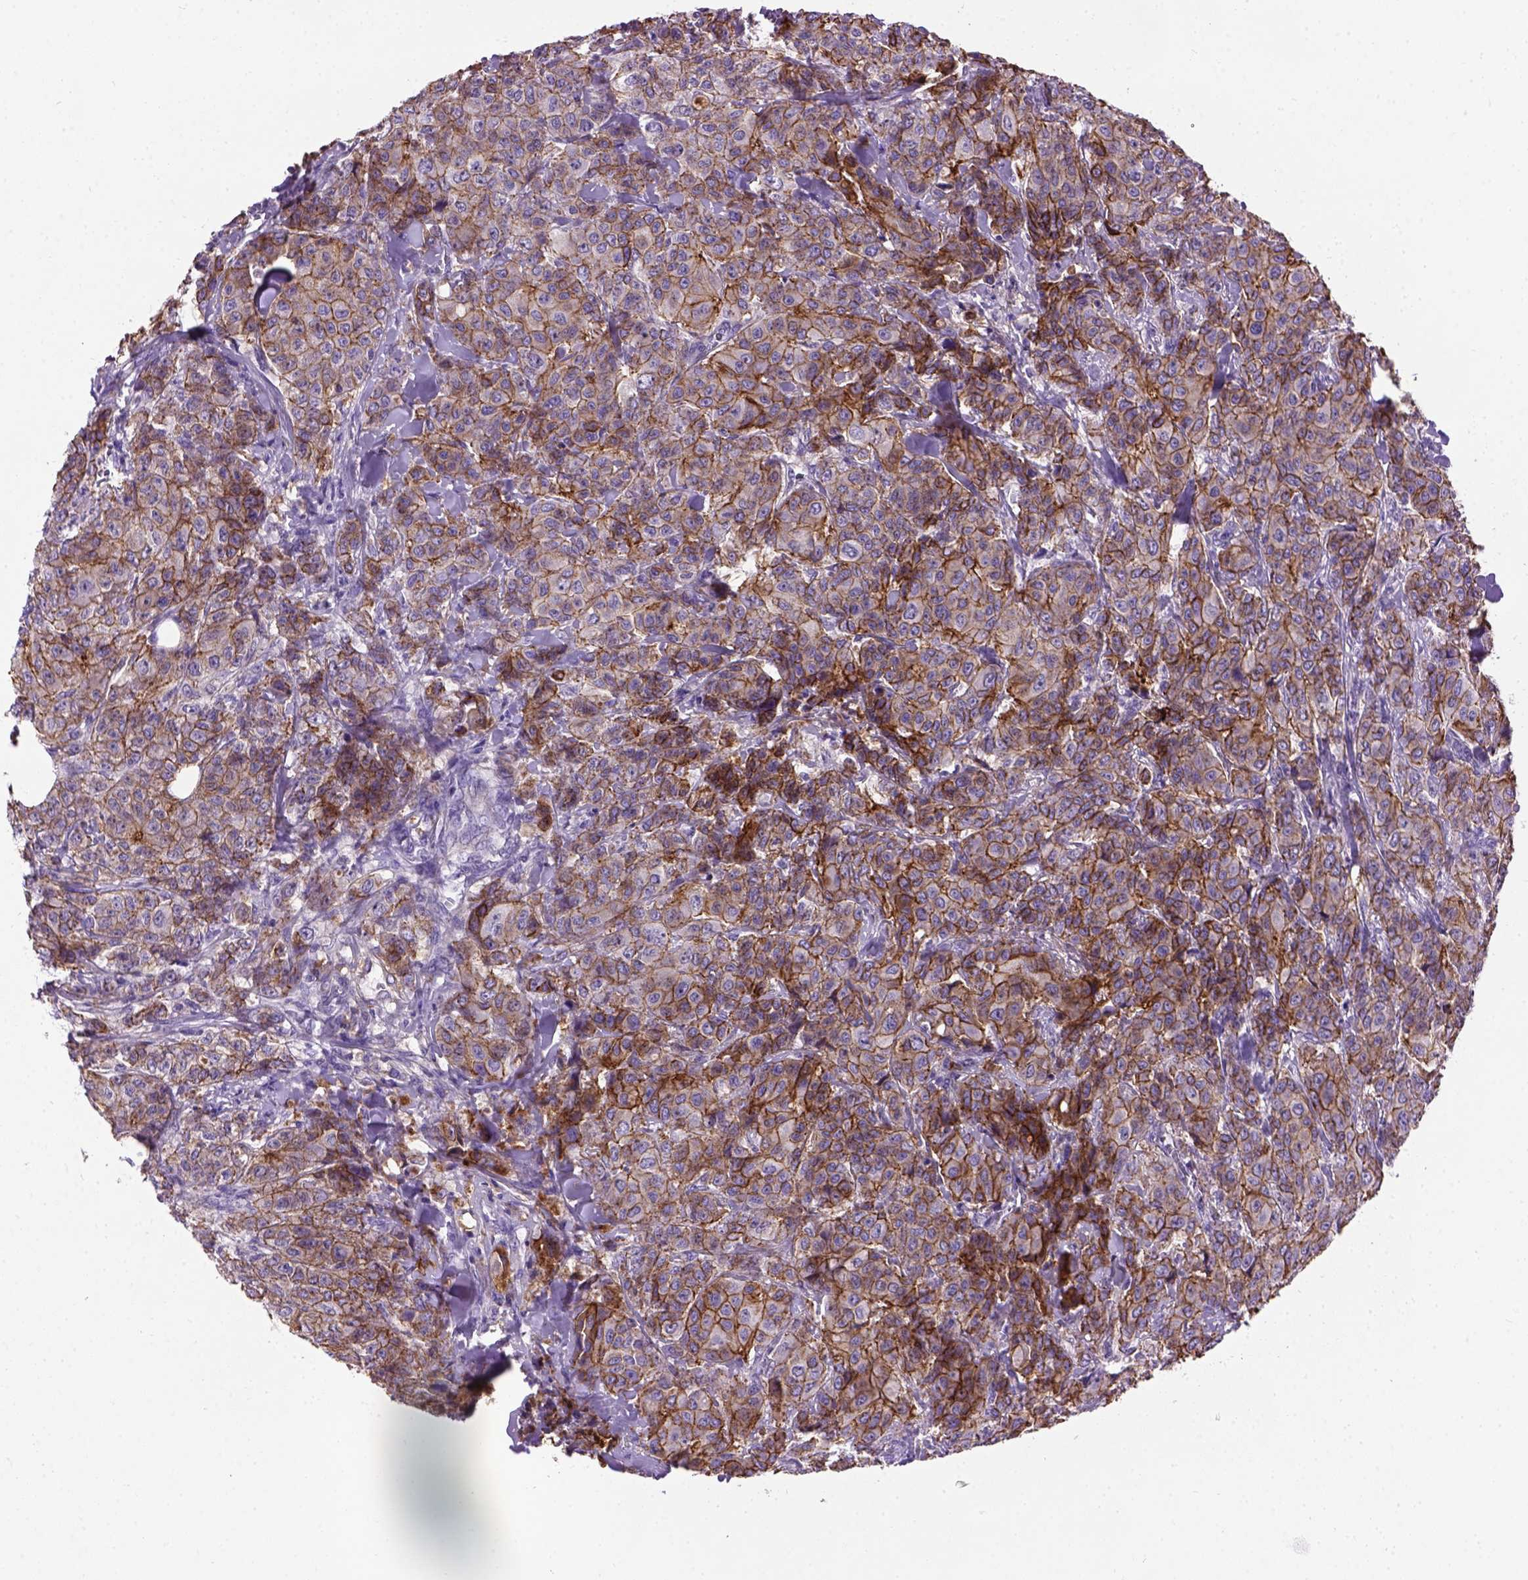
{"staining": {"intensity": "moderate", "quantity": ">75%", "location": "cytoplasmic/membranous"}, "tissue": "breast cancer", "cell_type": "Tumor cells", "image_type": "cancer", "snomed": [{"axis": "morphology", "description": "Duct carcinoma"}, {"axis": "topography", "description": "Breast"}], "caption": "IHC (DAB) staining of human breast intraductal carcinoma displays moderate cytoplasmic/membranous protein staining in approximately >75% of tumor cells.", "gene": "CDH1", "patient": {"sex": "female", "age": 43}}